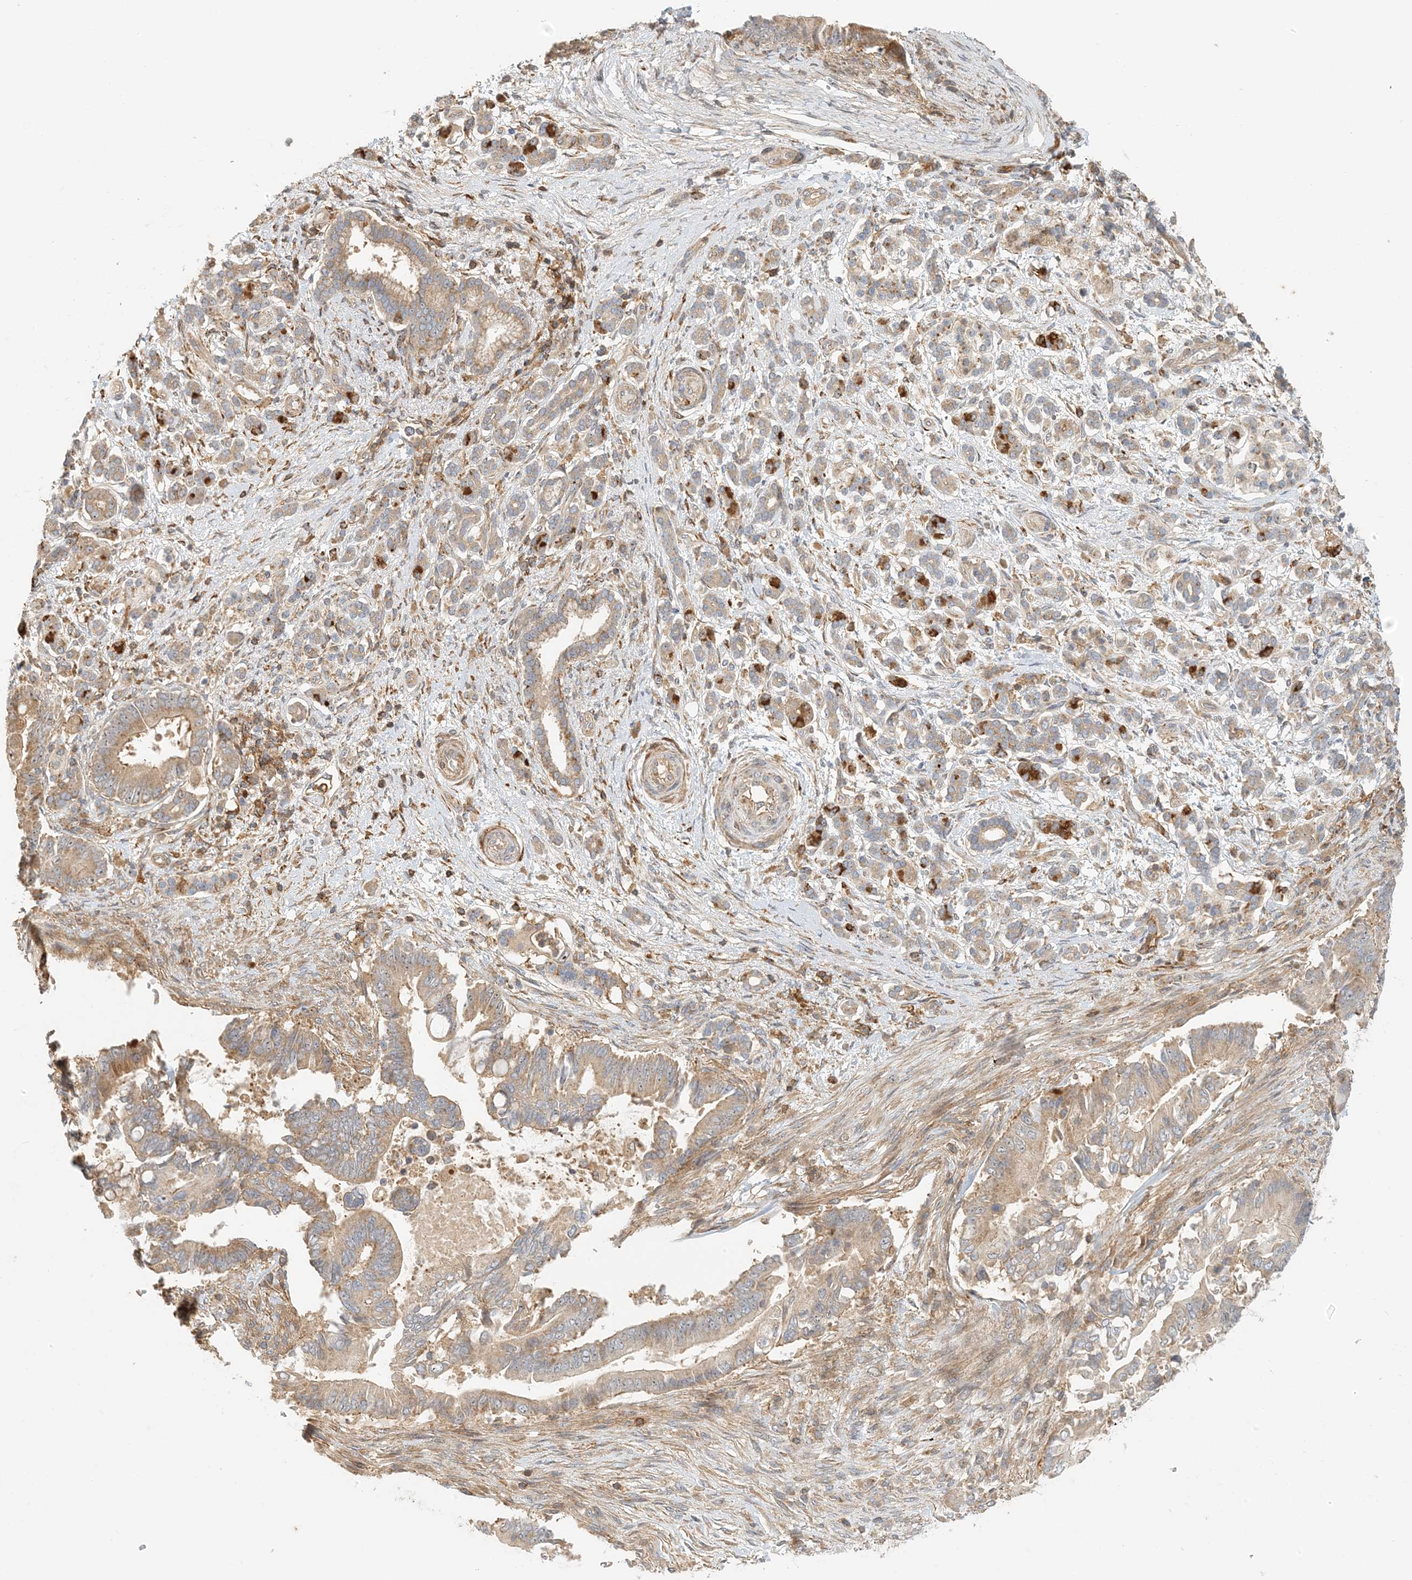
{"staining": {"intensity": "weak", "quantity": ">75%", "location": "cytoplasmic/membranous"}, "tissue": "pancreatic cancer", "cell_type": "Tumor cells", "image_type": "cancer", "snomed": [{"axis": "morphology", "description": "Adenocarcinoma, NOS"}, {"axis": "topography", "description": "Pancreas"}], "caption": "Tumor cells reveal low levels of weak cytoplasmic/membranous staining in about >75% of cells in pancreatic cancer (adenocarcinoma).", "gene": "COLEC11", "patient": {"sex": "male", "age": 68}}